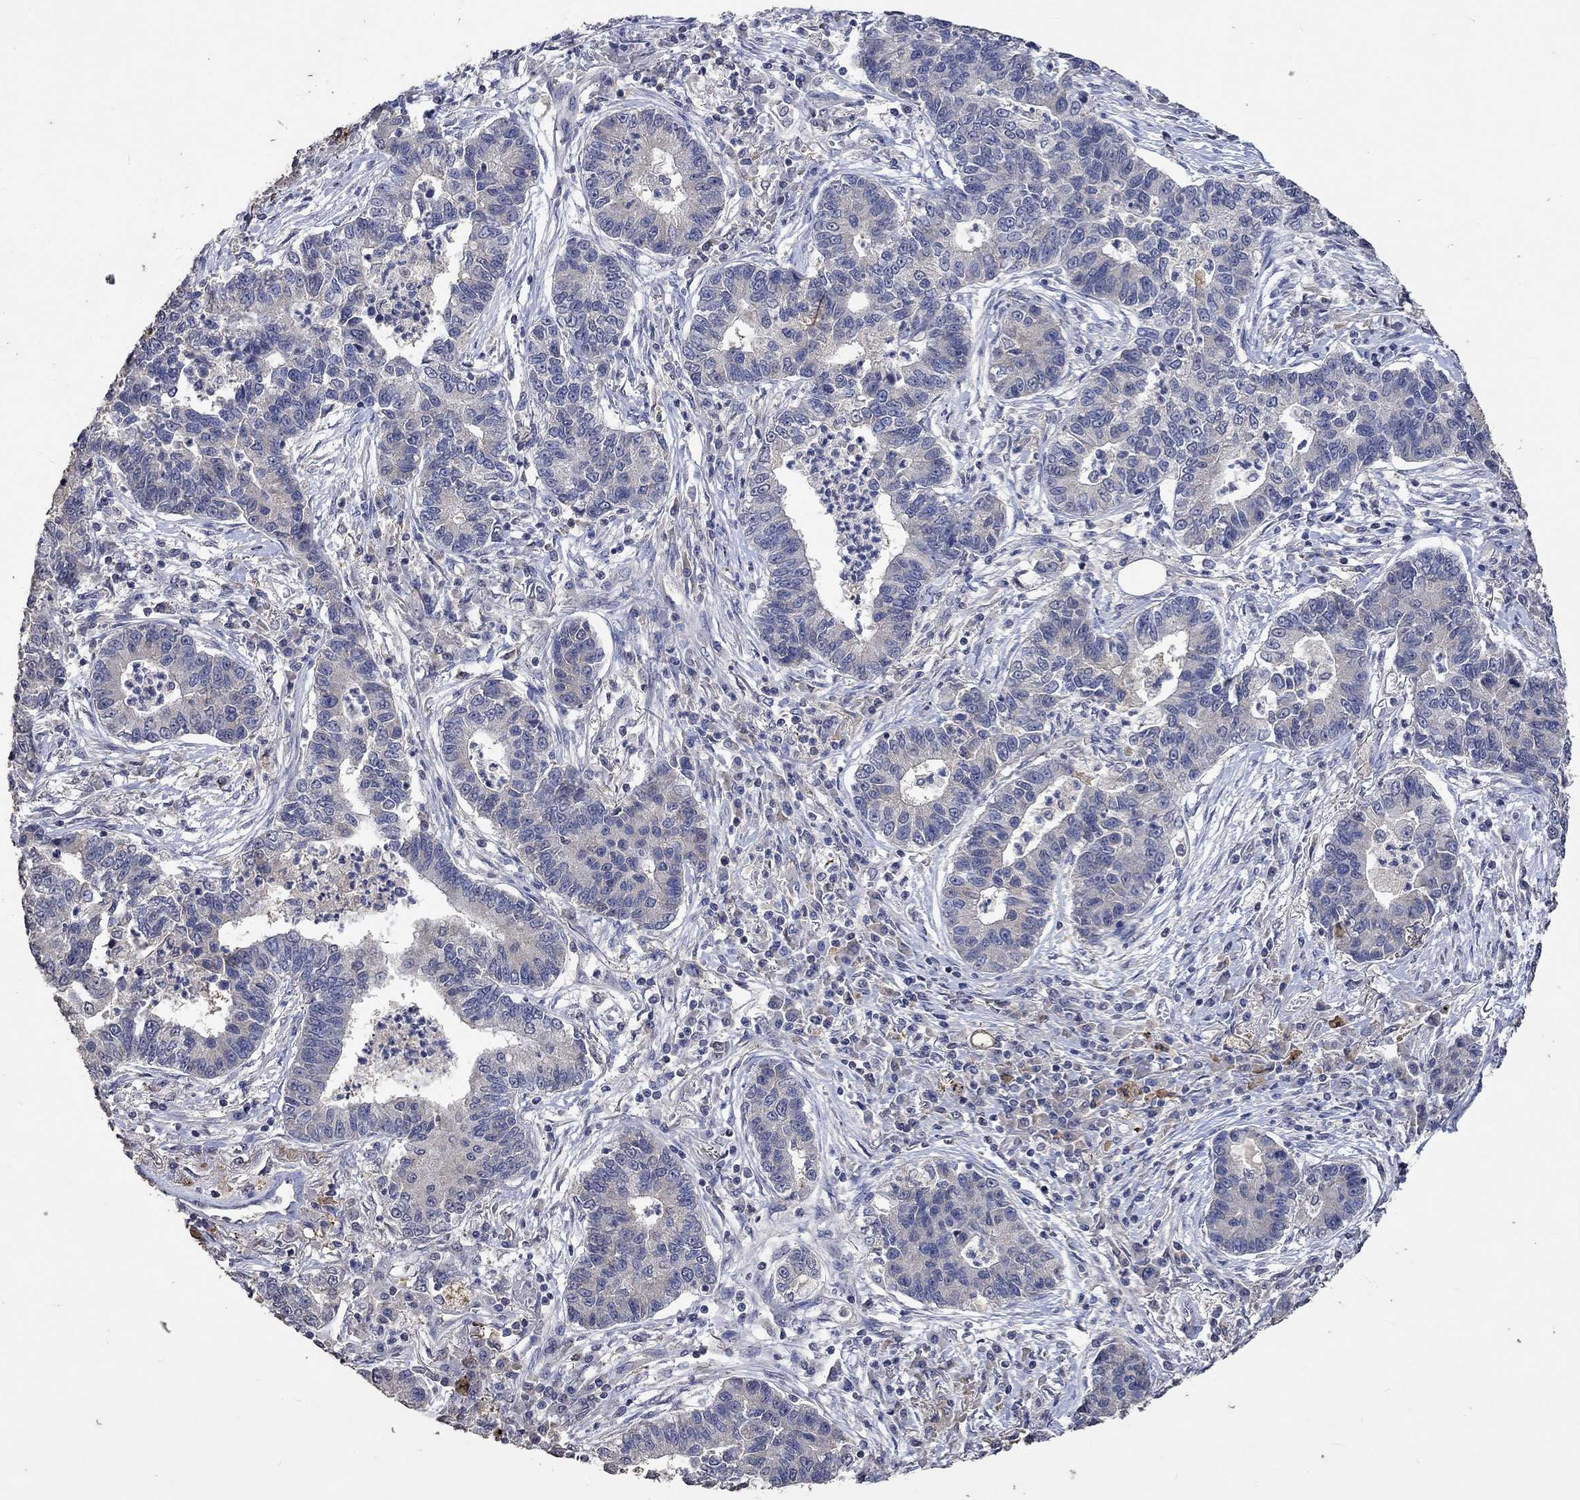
{"staining": {"intensity": "negative", "quantity": "none", "location": "none"}, "tissue": "lung cancer", "cell_type": "Tumor cells", "image_type": "cancer", "snomed": [{"axis": "morphology", "description": "Adenocarcinoma, NOS"}, {"axis": "topography", "description": "Lung"}], "caption": "Micrograph shows no protein positivity in tumor cells of lung cancer (adenocarcinoma) tissue.", "gene": "PTPN20", "patient": {"sex": "female", "age": 57}}